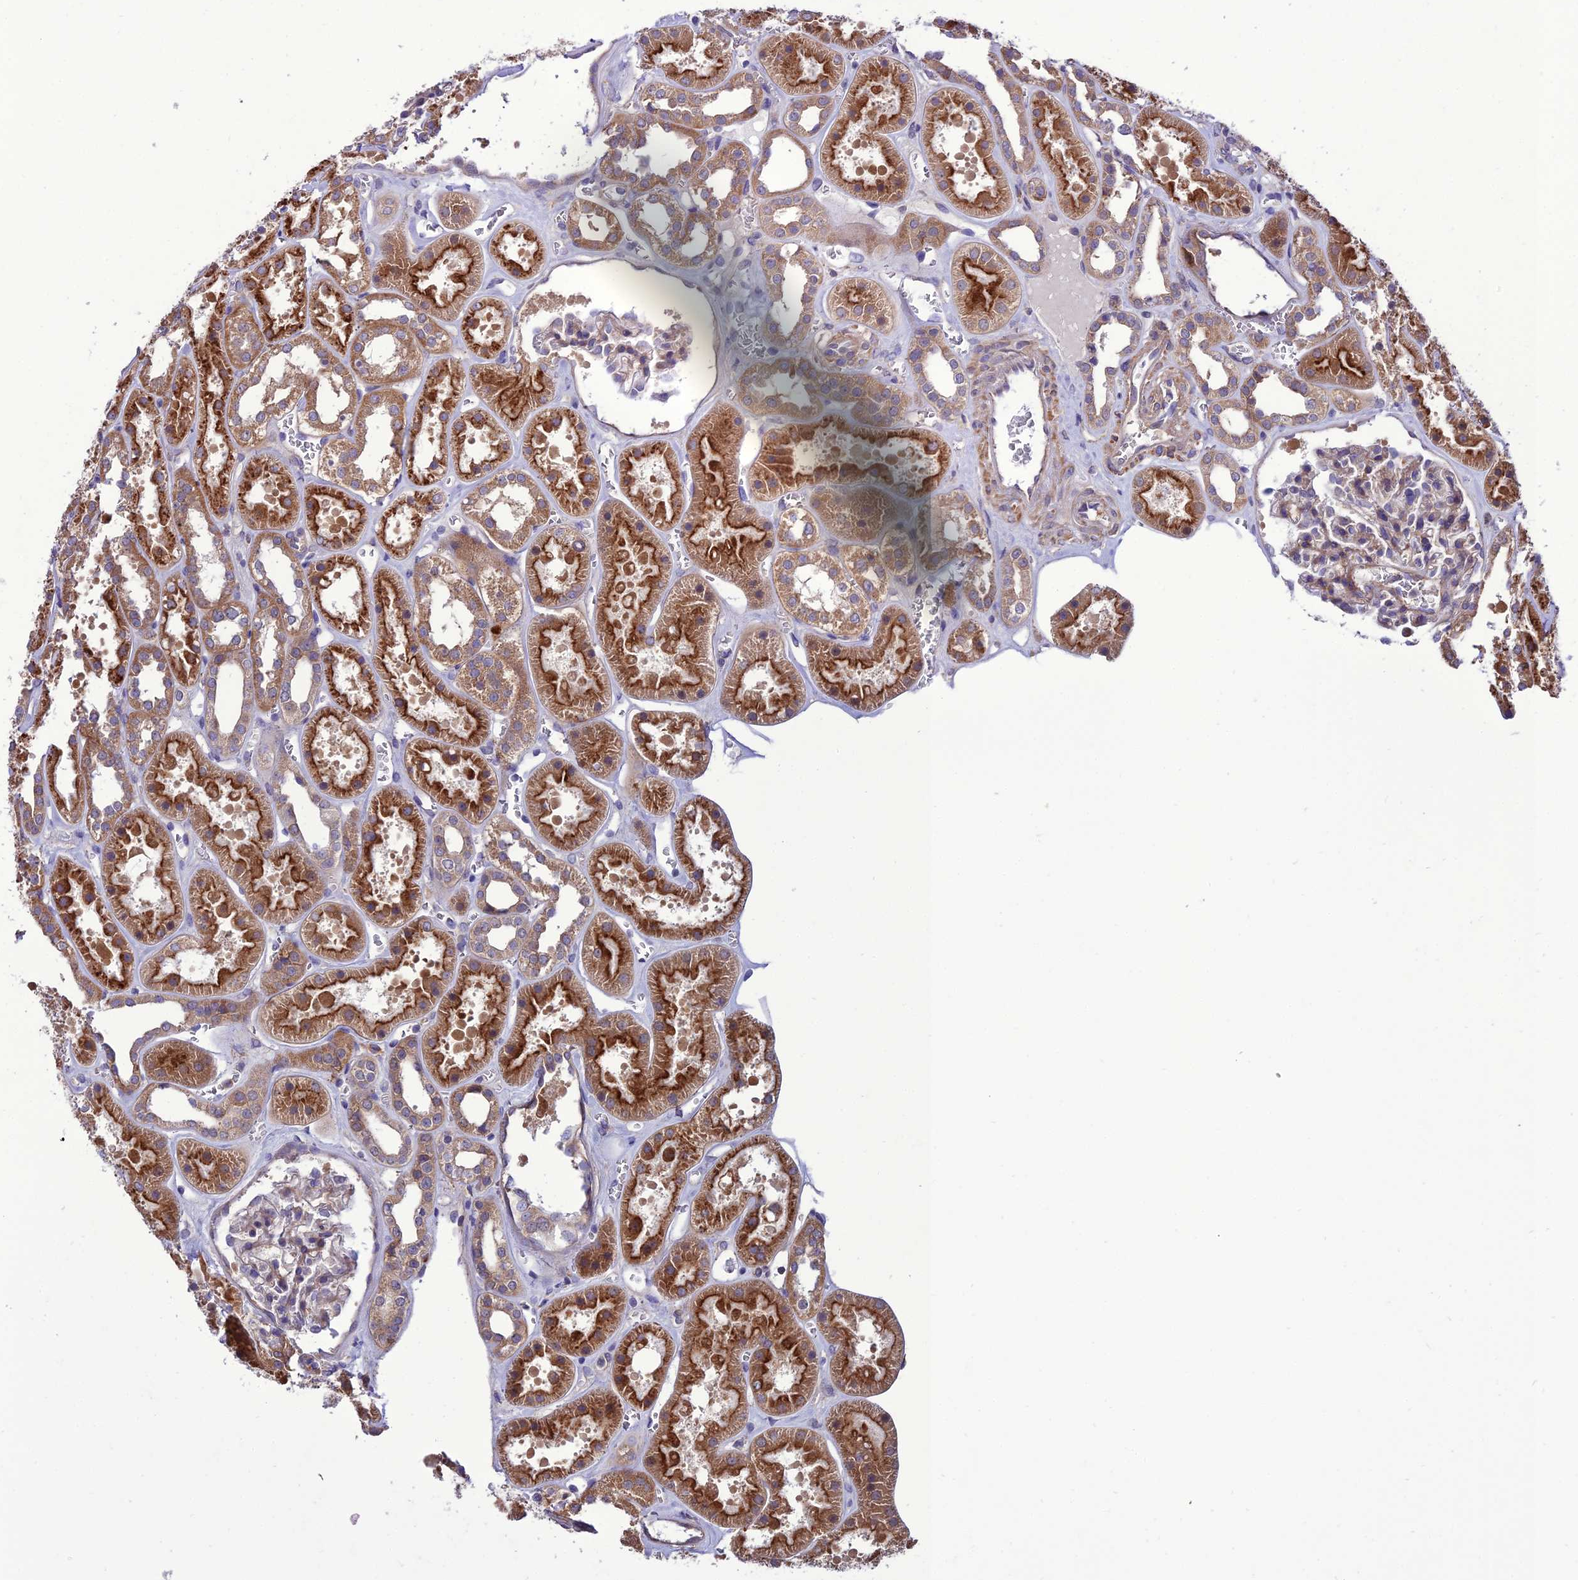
{"staining": {"intensity": "weak", "quantity": "25%-75%", "location": "cytoplasmic/membranous"}, "tissue": "kidney", "cell_type": "Cells in glomeruli", "image_type": "normal", "snomed": [{"axis": "morphology", "description": "Normal tissue, NOS"}, {"axis": "topography", "description": "Kidney"}], "caption": "Immunohistochemical staining of unremarkable human kidney shows low levels of weak cytoplasmic/membranous expression in about 25%-75% of cells in glomeruli.", "gene": "PPIL3", "patient": {"sex": "female", "age": 41}}